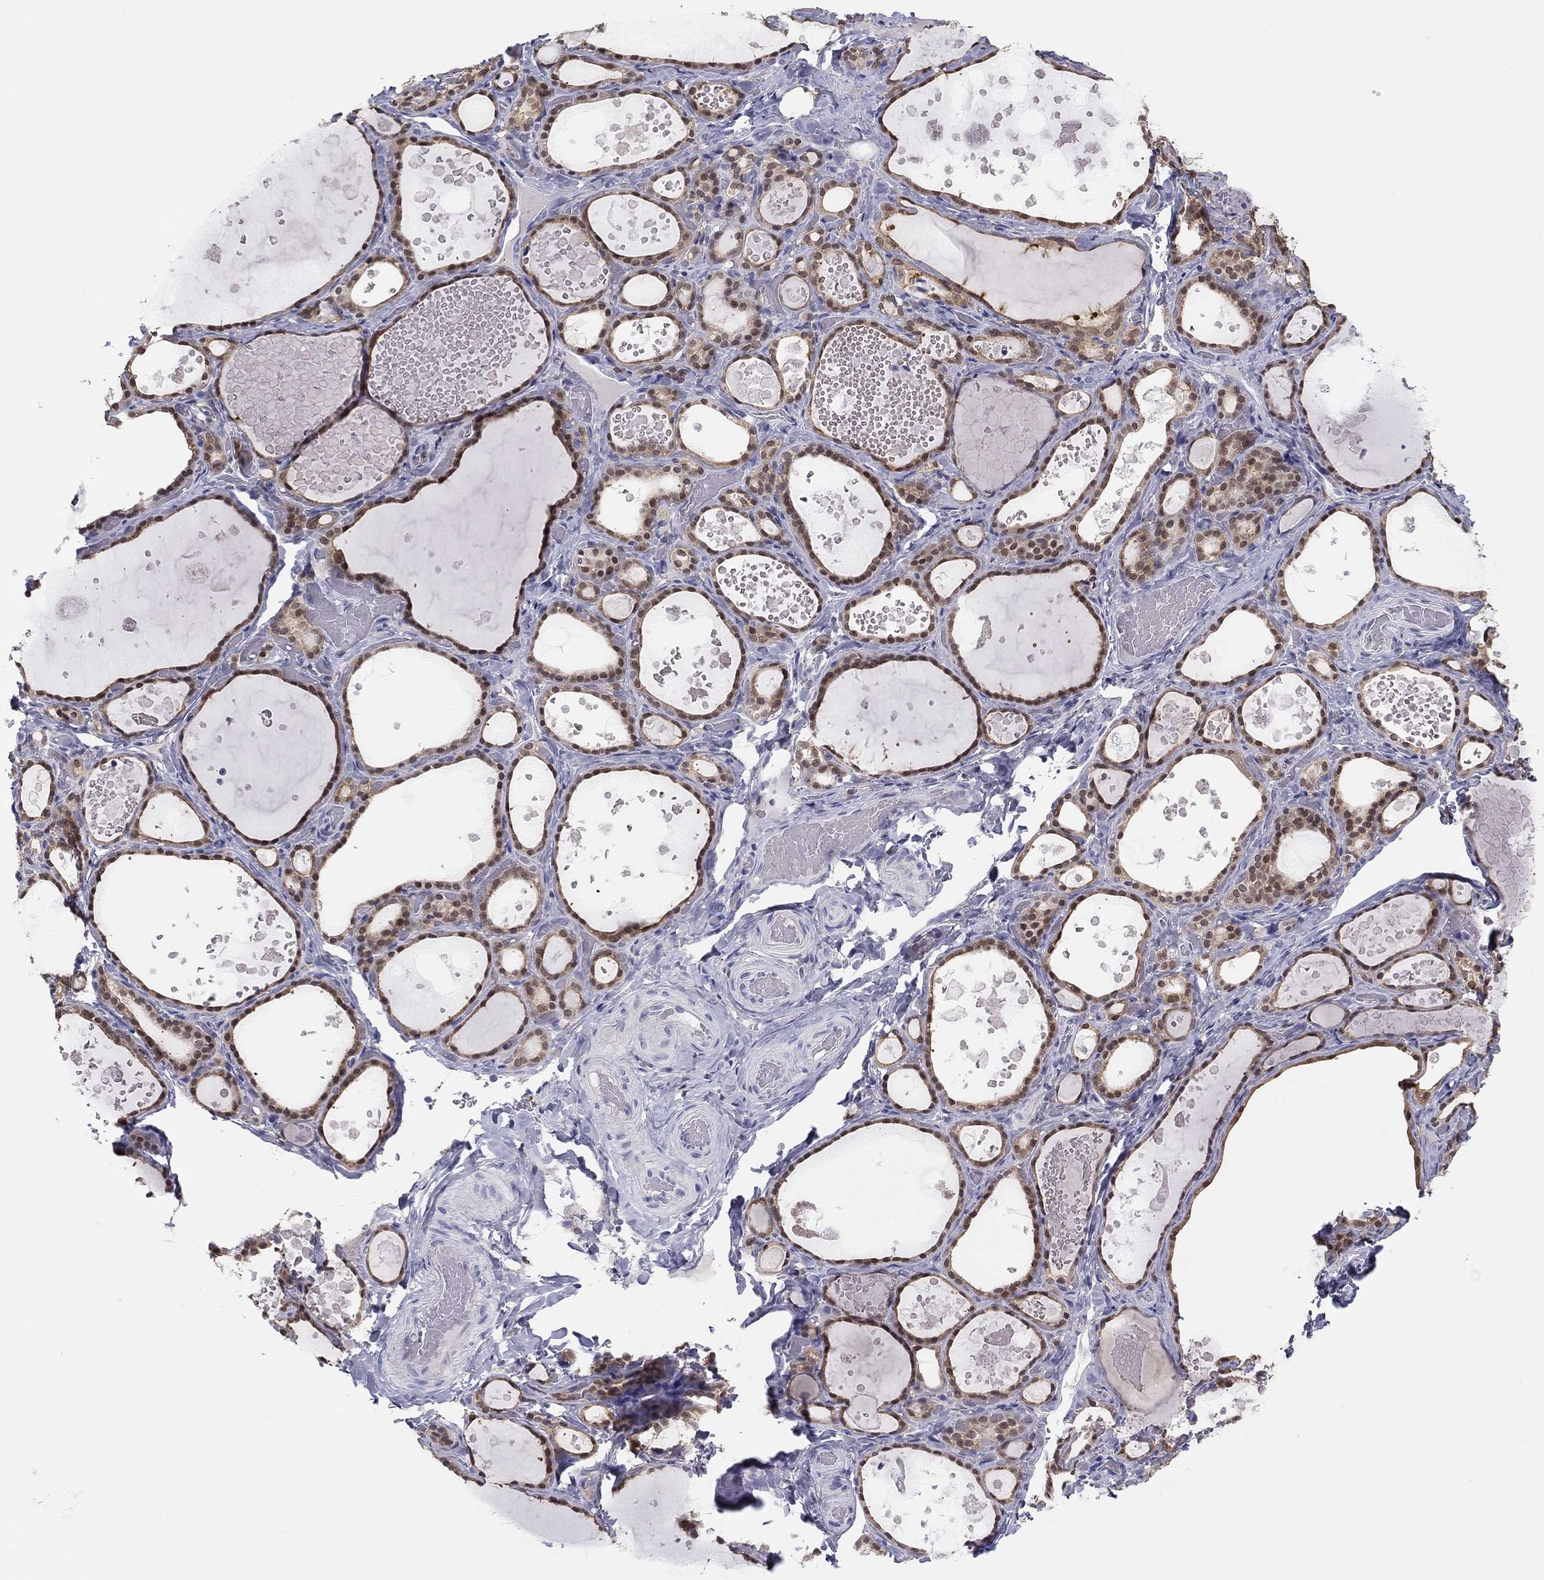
{"staining": {"intensity": "moderate", "quantity": "25%-75%", "location": "cytoplasmic/membranous,nuclear"}, "tissue": "thyroid gland", "cell_type": "Glandular cells", "image_type": "normal", "snomed": [{"axis": "morphology", "description": "Normal tissue, NOS"}, {"axis": "topography", "description": "Thyroid gland"}], "caption": "Moderate cytoplasmic/membranous,nuclear staining is identified in about 25%-75% of glandular cells in benign thyroid gland. Immunohistochemistry stains the protein in brown and the nuclei are stained blue.", "gene": "PDXK", "patient": {"sex": "female", "age": 56}}